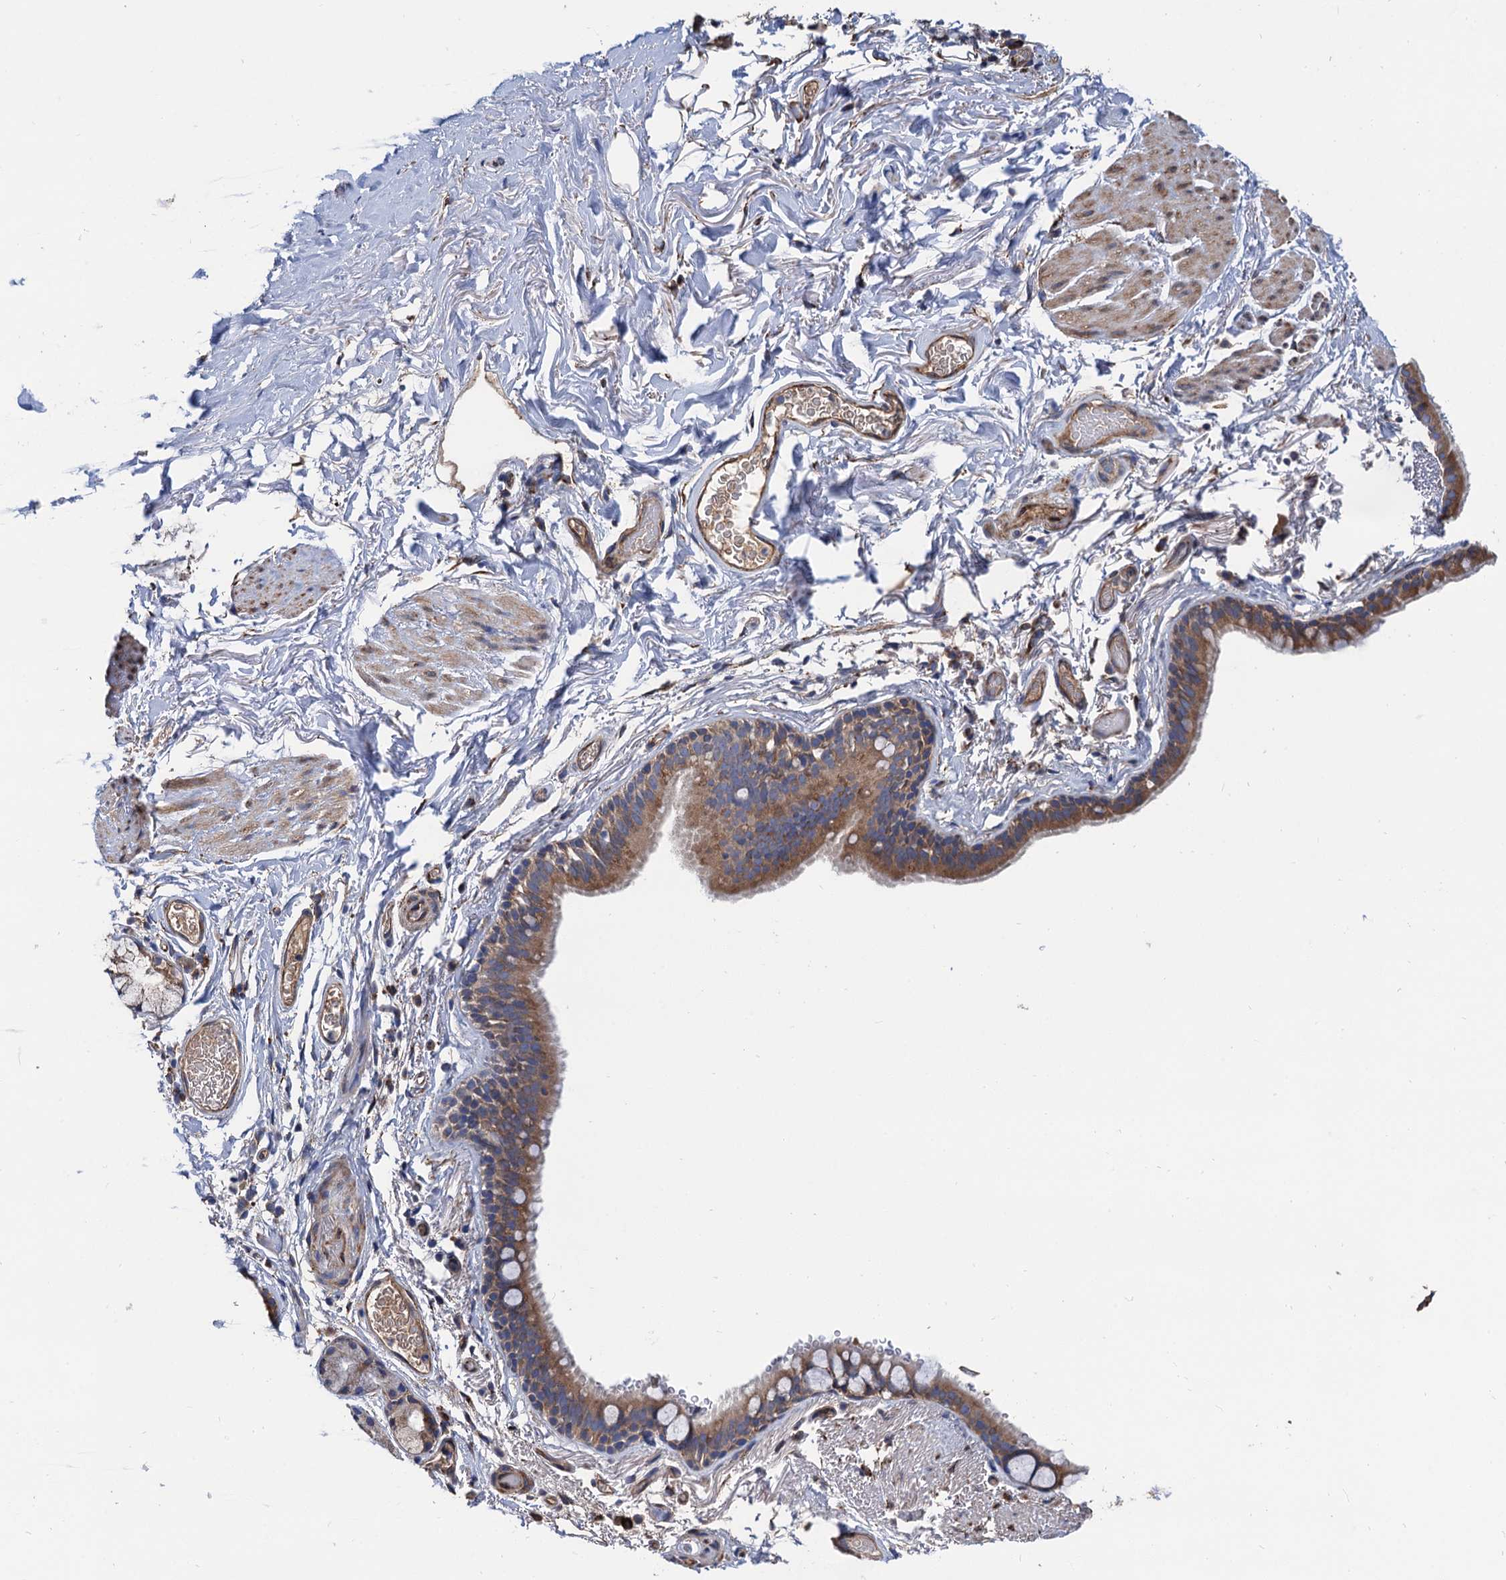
{"staining": {"intensity": "moderate", "quantity": ">75%", "location": "cytoplasmic/membranous"}, "tissue": "bronchus", "cell_type": "Respiratory epithelial cells", "image_type": "normal", "snomed": [{"axis": "morphology", "description": "Normal tissue, NOS"}, {"axis": "topography", "description": "Cartilage tissue"}], "caption": "Unremarkable bronchus was stained to show a protein in brown. There is medium levels of moderate cytoplasmic/membranous staining in about >75% of respiratory epithelial cells. The staining was performed using DAB to visualize the protein expression in brown, while the nuclei were stained in blue with hematoxylin (Magnification: 20x).", "gene": "CNNM1", "patient": {"sex": "male", "age": 63}}